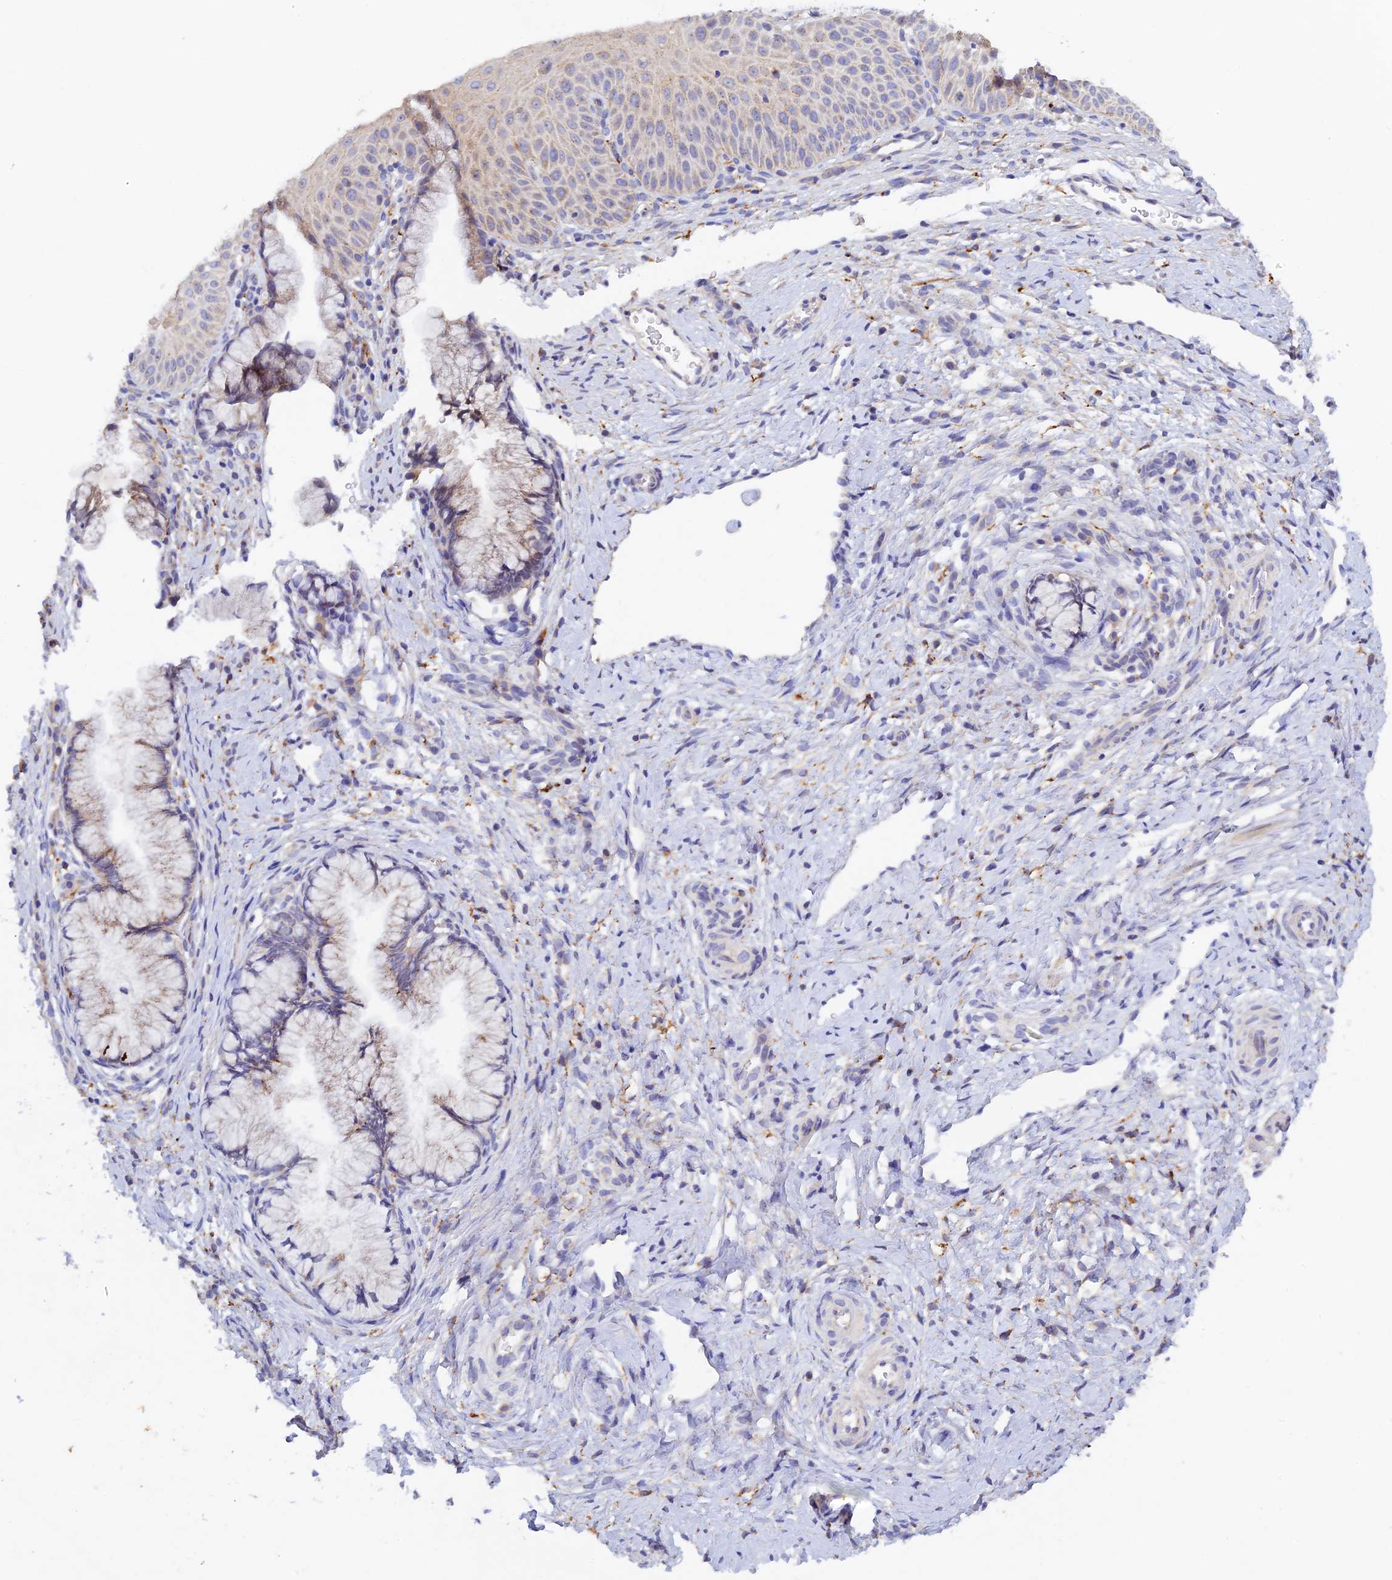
{"staining": {"intensity": "weak", "quantity": "25%-75%", "location": "cytoplasmic/membranous"}, "tissue": "cervix", "cell_type": "Glandular cells", "image_type": "normal", "snomed": [{"axis": "morphology", "description": "Normal tissue, NOS"}, {"axis": "topography", "description": "Cervix"}], "caption": "Protein positivity by immunohistochemistry (IHC) reveals weak cytoplasmic/membranous staining in about 25%-75% of glandular cells in benign cervix. (DAB IHC, brown staining for protein, blue staining for nuclei).", "gene": "RPGRIP1L", "patient": {"sex": "female", "age": 36}}